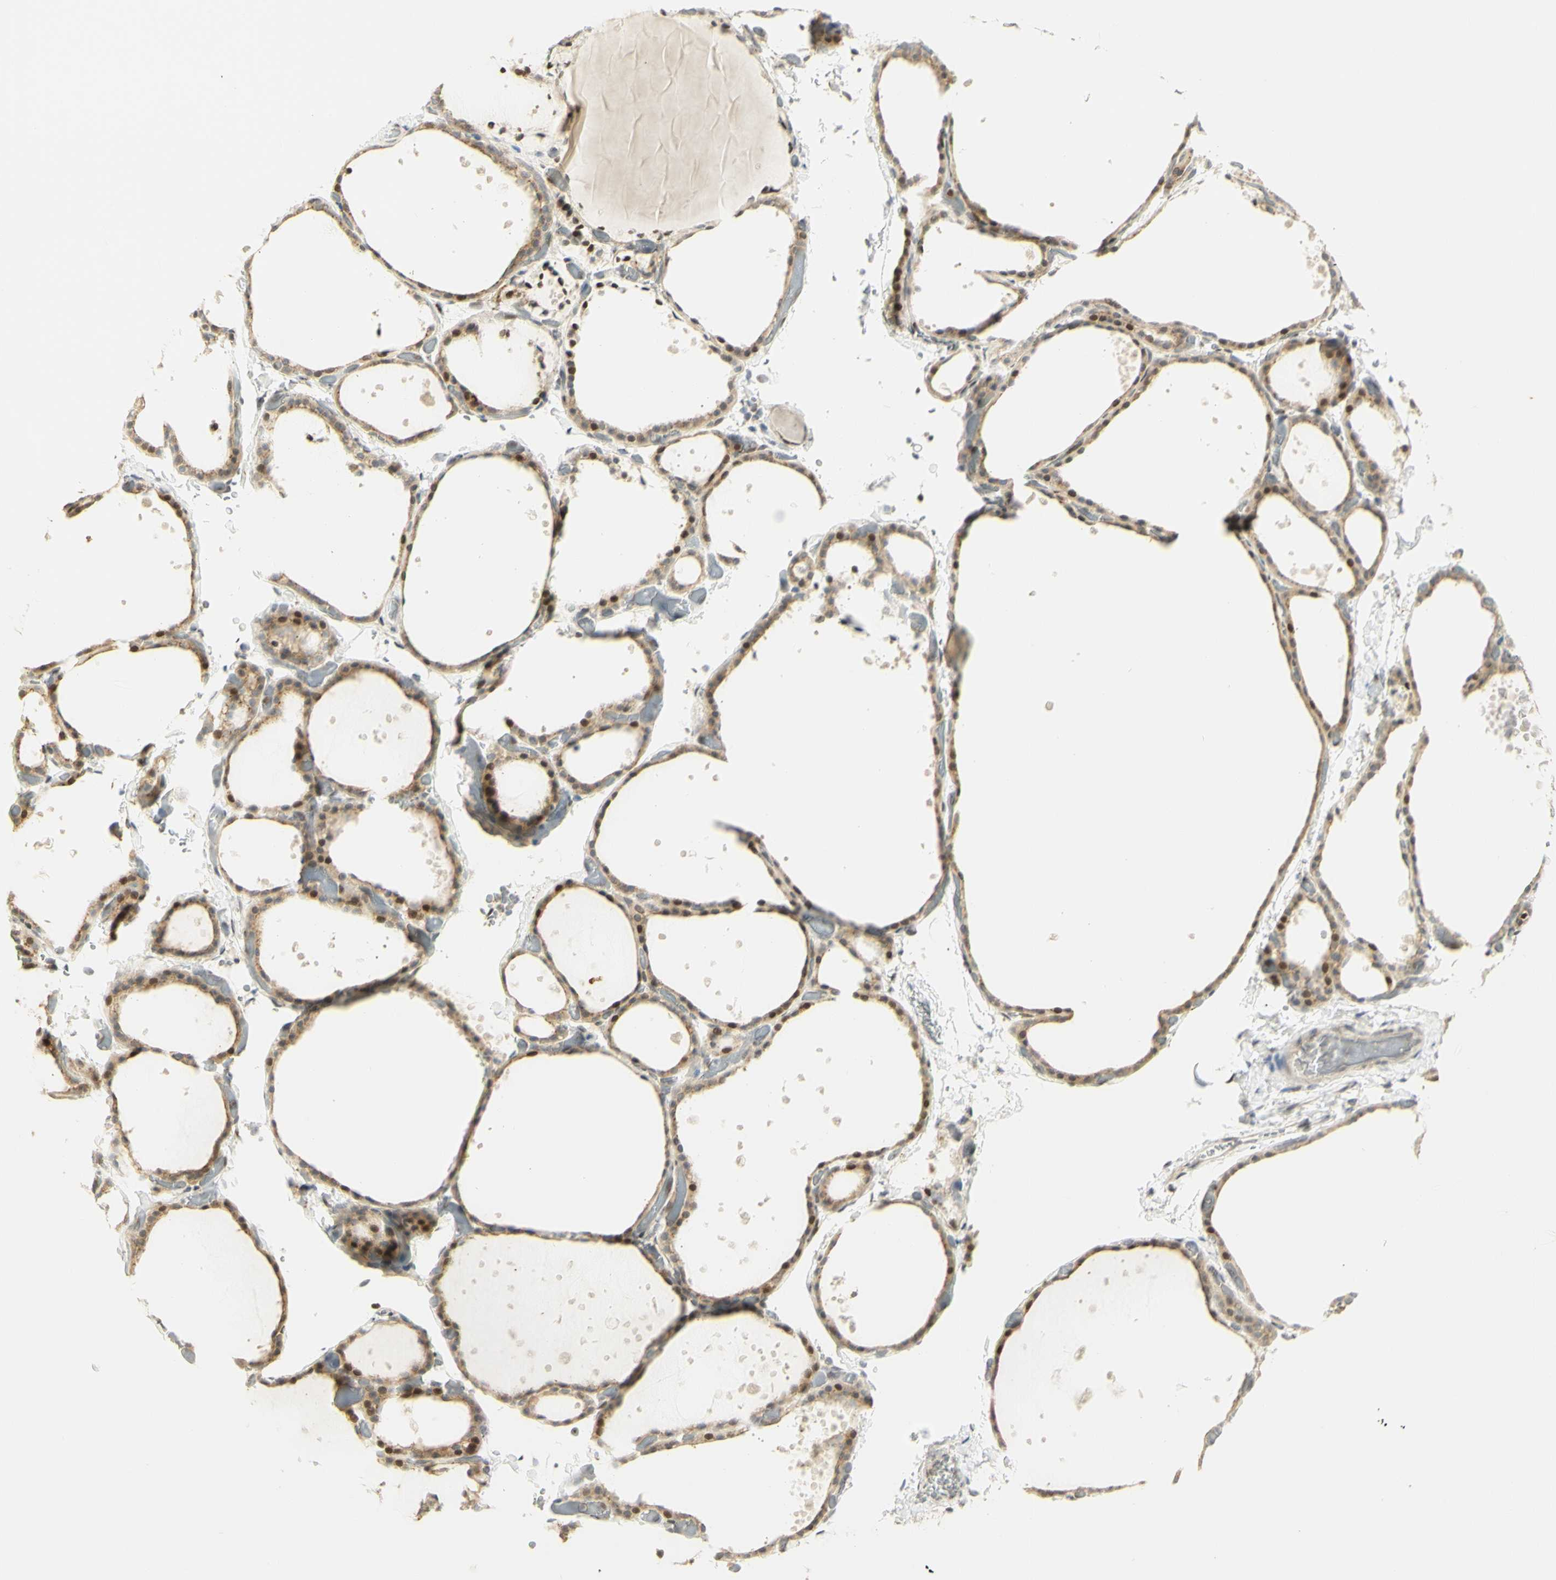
{"staining": {"intensity": "moderate", "quantity": ">75%", "location": "cytoplasmic/membranous,nuclear"}, "tissue": "thyroid gland", "cell_type": "Glandular cells", "image_type": "normal", "snomed": [{"axis": "morphology", "description": "Normal tissue, NOS"}, {"axis": "topography", "description": "Thyroid gland"}], "caption": "Glandular cells exhibit medium levels of moderate cytoplasmic/membranous,nuclear positivity in about >75% of cells in normal human thyroid gland. Immunohistochemistry (ihc) stains the protein in brown and the nuclei are stained blue.", "gene": "KIF11", "patient": {"sex": "female", "age": 44}}